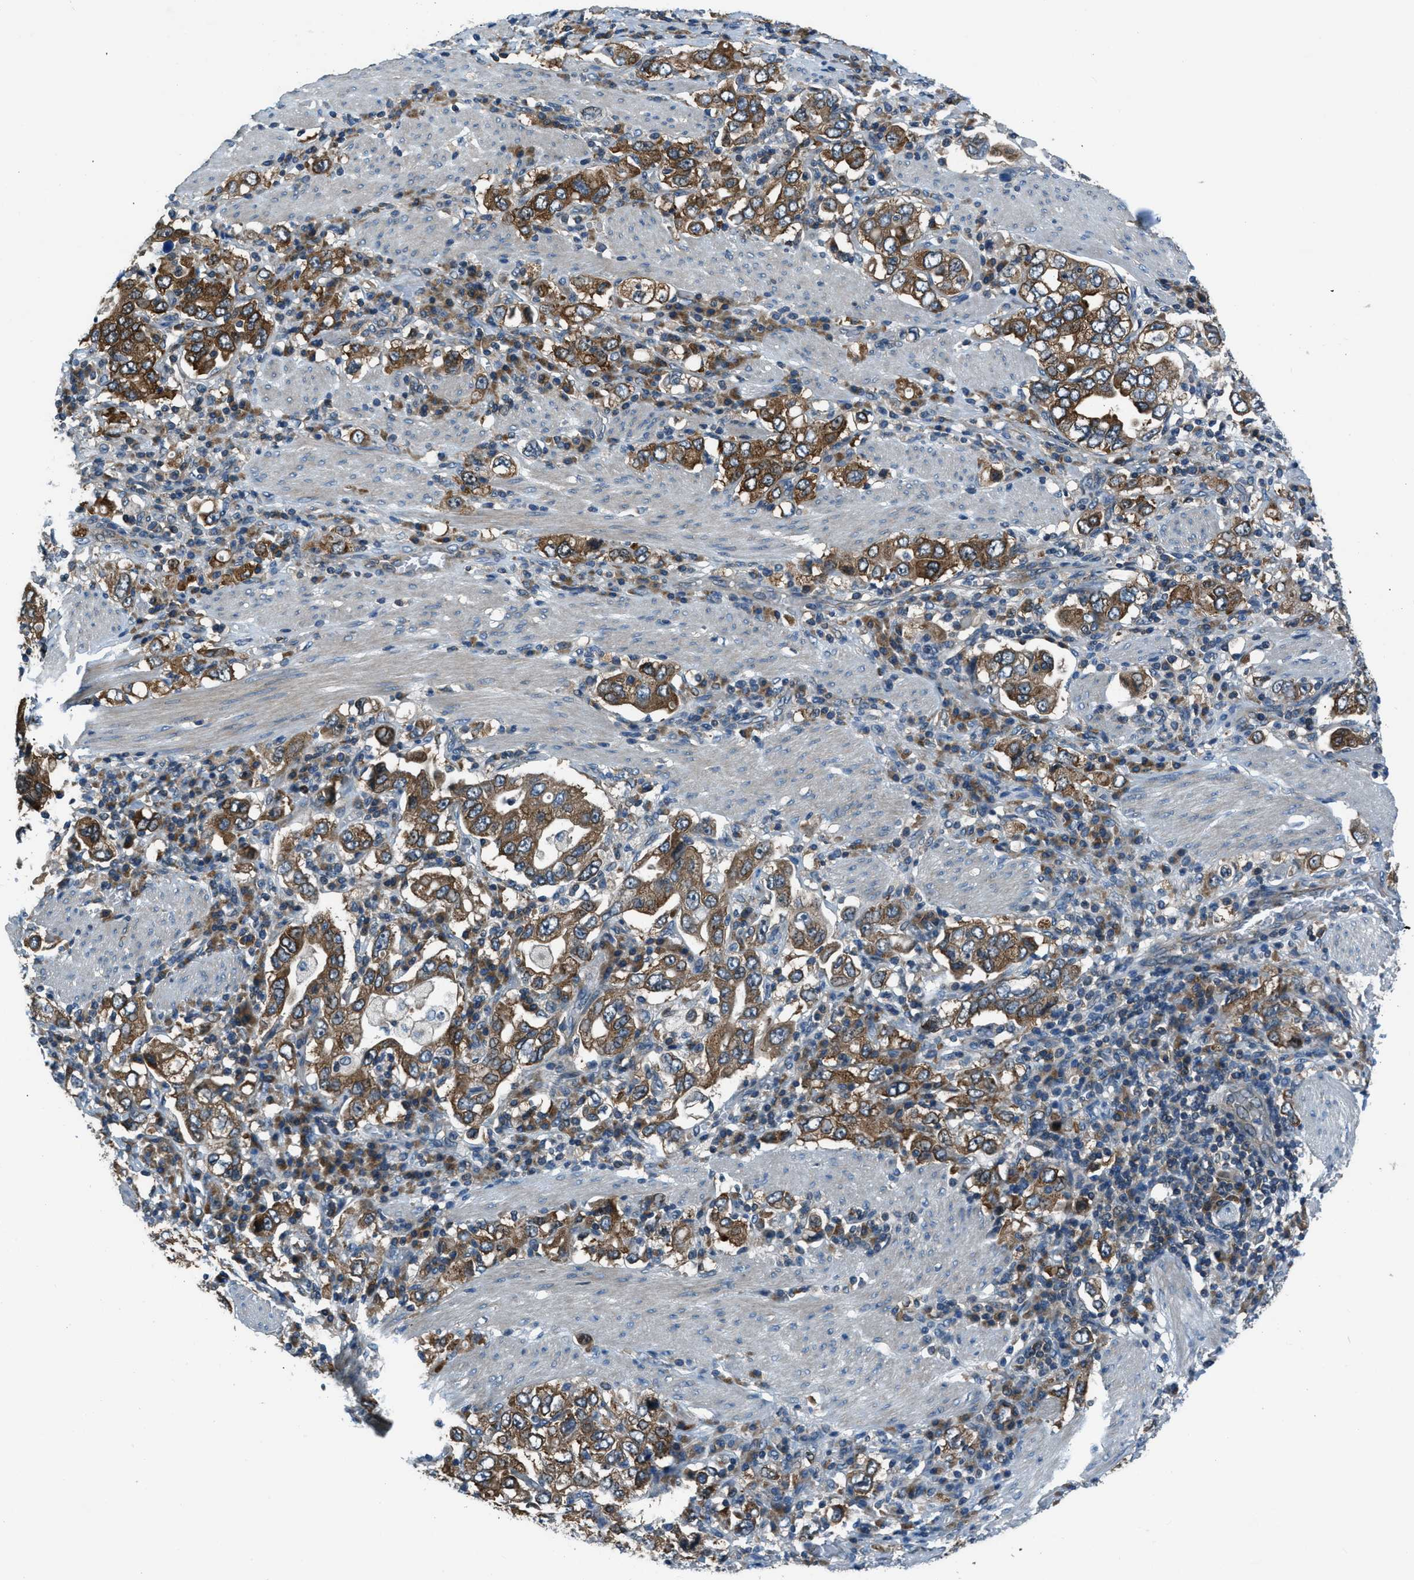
{"staining": {"intensity": "strong", "quantity": ">75%", "location": "cytoplasmic/membranous"}, "tissue": "stomach cancer", "cell_type": "Tumor cells", "image_type": "cancer", "snomed": [{"axis": "morphology", "description": "Adenocarcinoma, NOS"}, {"axis": "topography", "description": "Stomach, upper"}], "caption": "Protein expression by immunohistochemistry (IHC) exhibits strong cytoplasmic/membranous expression in about >75% of tumor cells in stomach adenocarcinoma.", "gene": "ARFGAP2", "patient": {"sex": "male", "age": 62}}